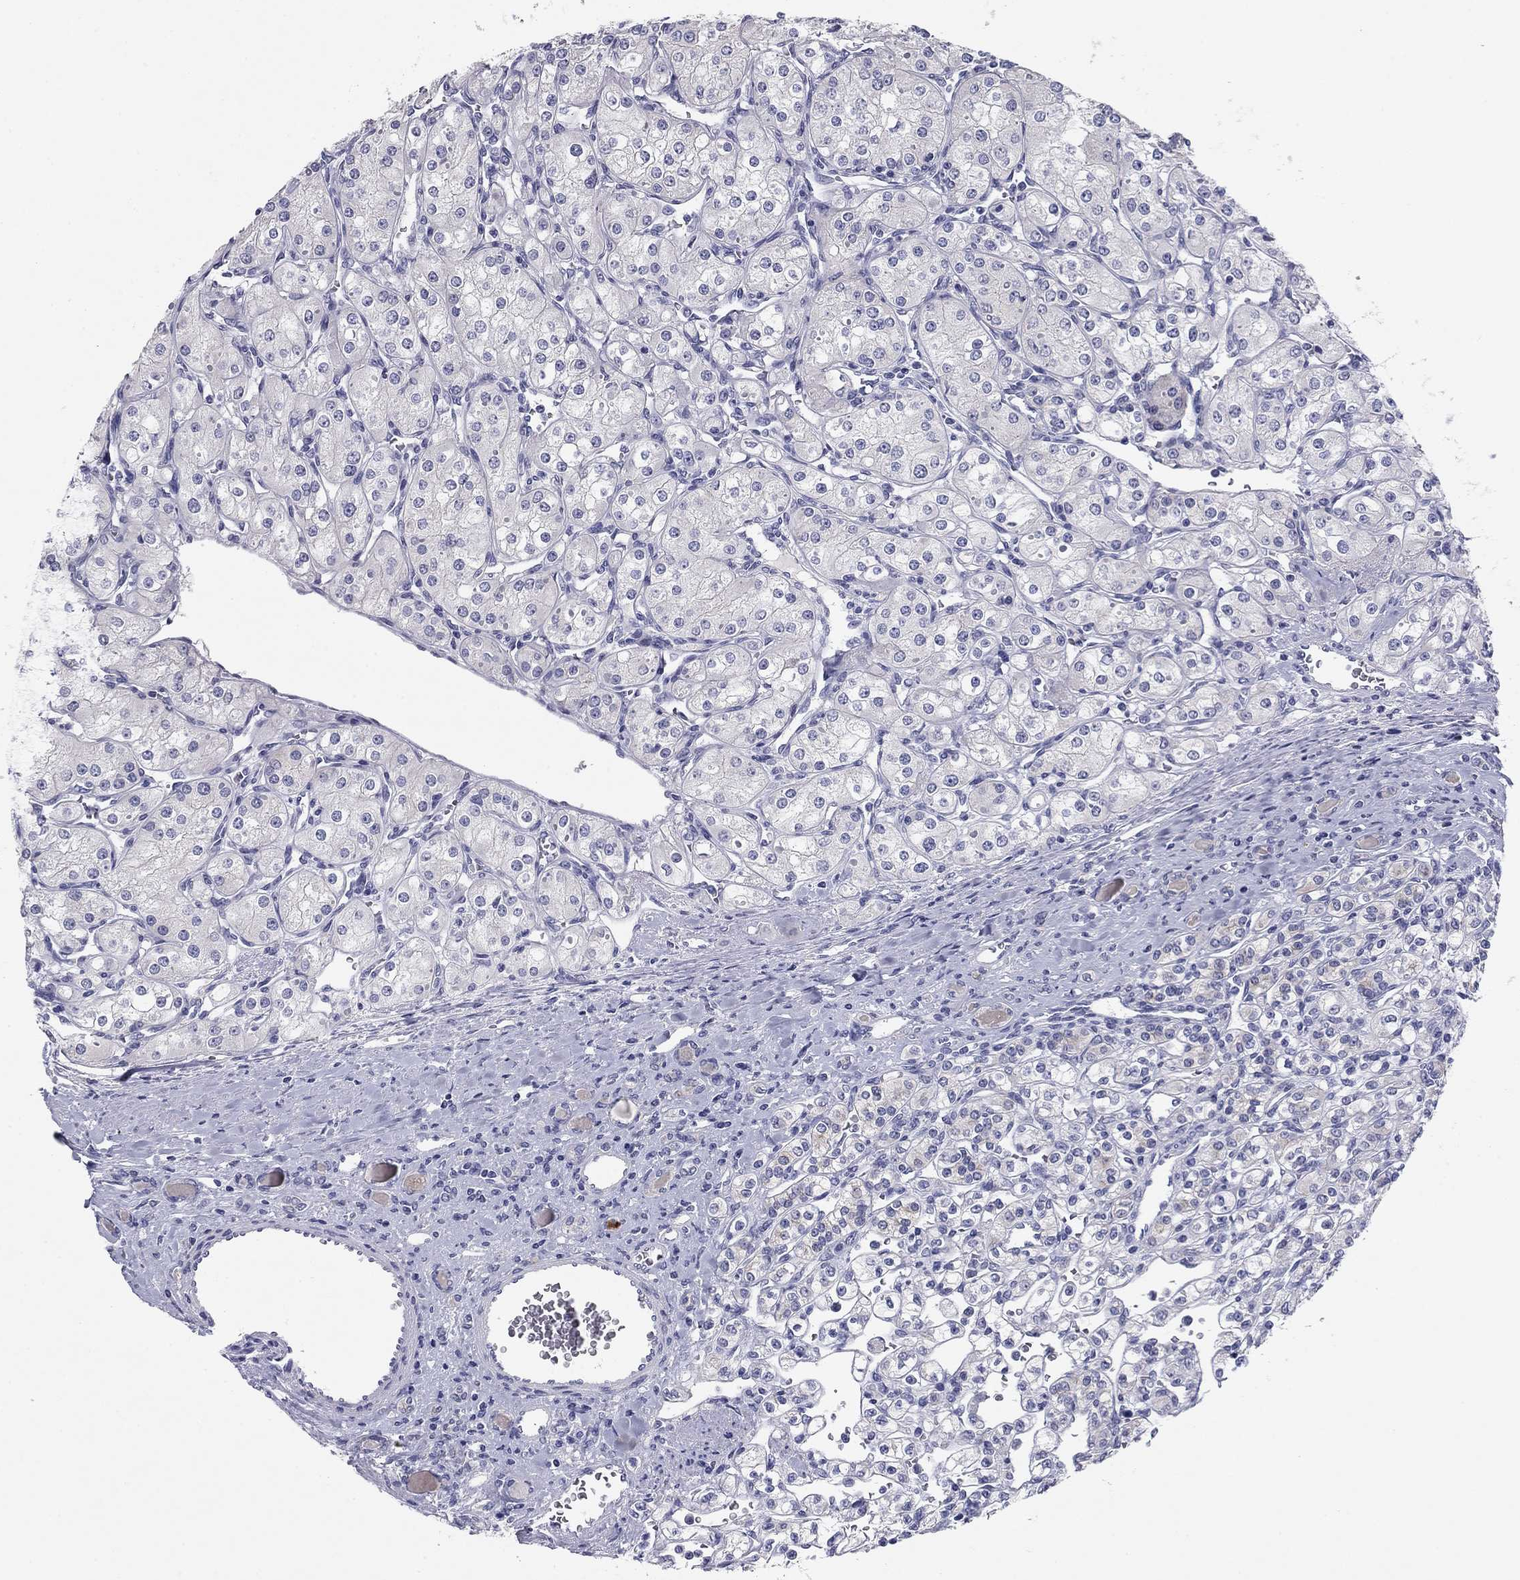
{"staining": {"intensity": "negative", "quantity": "none", "location": "none"}, "tissue": "renal cancer", "cell_type": "Tumor cells", "image_type": "cancer", "snomed": [{"axis": "morphology", "description": "Adenocarcinoma, NOS"}, {"axis": "topography", "description": "Kidney"}], "caption": "Image shows no significant protein expression in tumor cells of renal cancer (adenocarcinoma).", "gene": "CNTNAP4", "patient": {"sex": "male", "age": 77}}